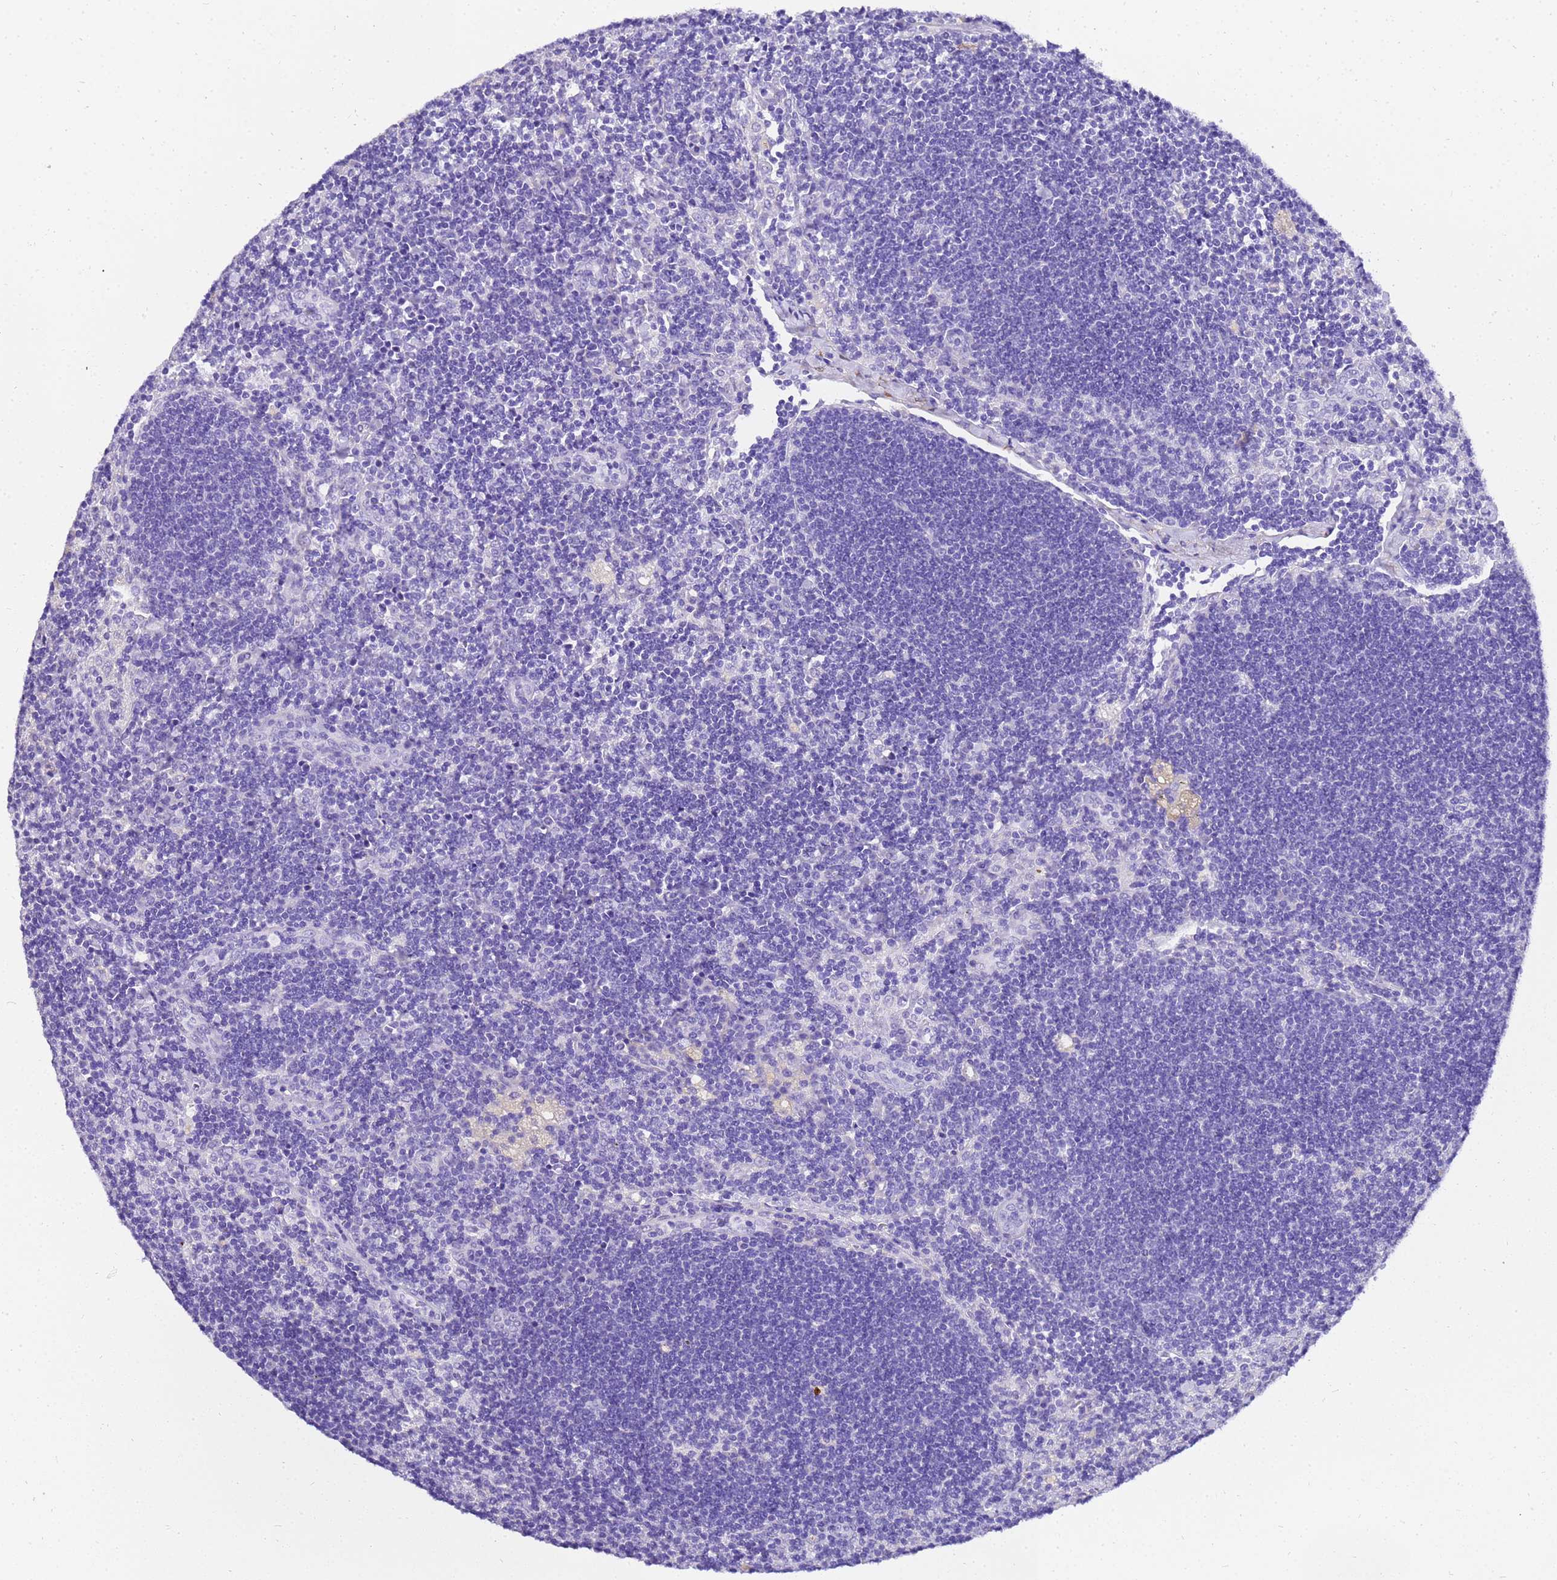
{"staining": {"intensity": "negative", "quantity": "none", "location": "none"}, "tissue": "lymph node", "cell_type": "Germinal center cells", "image_type": "normal", "snomed": [{"axis": "morphology", "description": "Normal tissue, NOS"}, {"axis": "topography", "description": "Lymph node"}], "caption": "Germinal center cells are negative for protein expression in unremarkable human lymph node. Nuclei are stained in blue.", "gene": "HSPB6", "patient": {"sex": "male", "age": 24}}